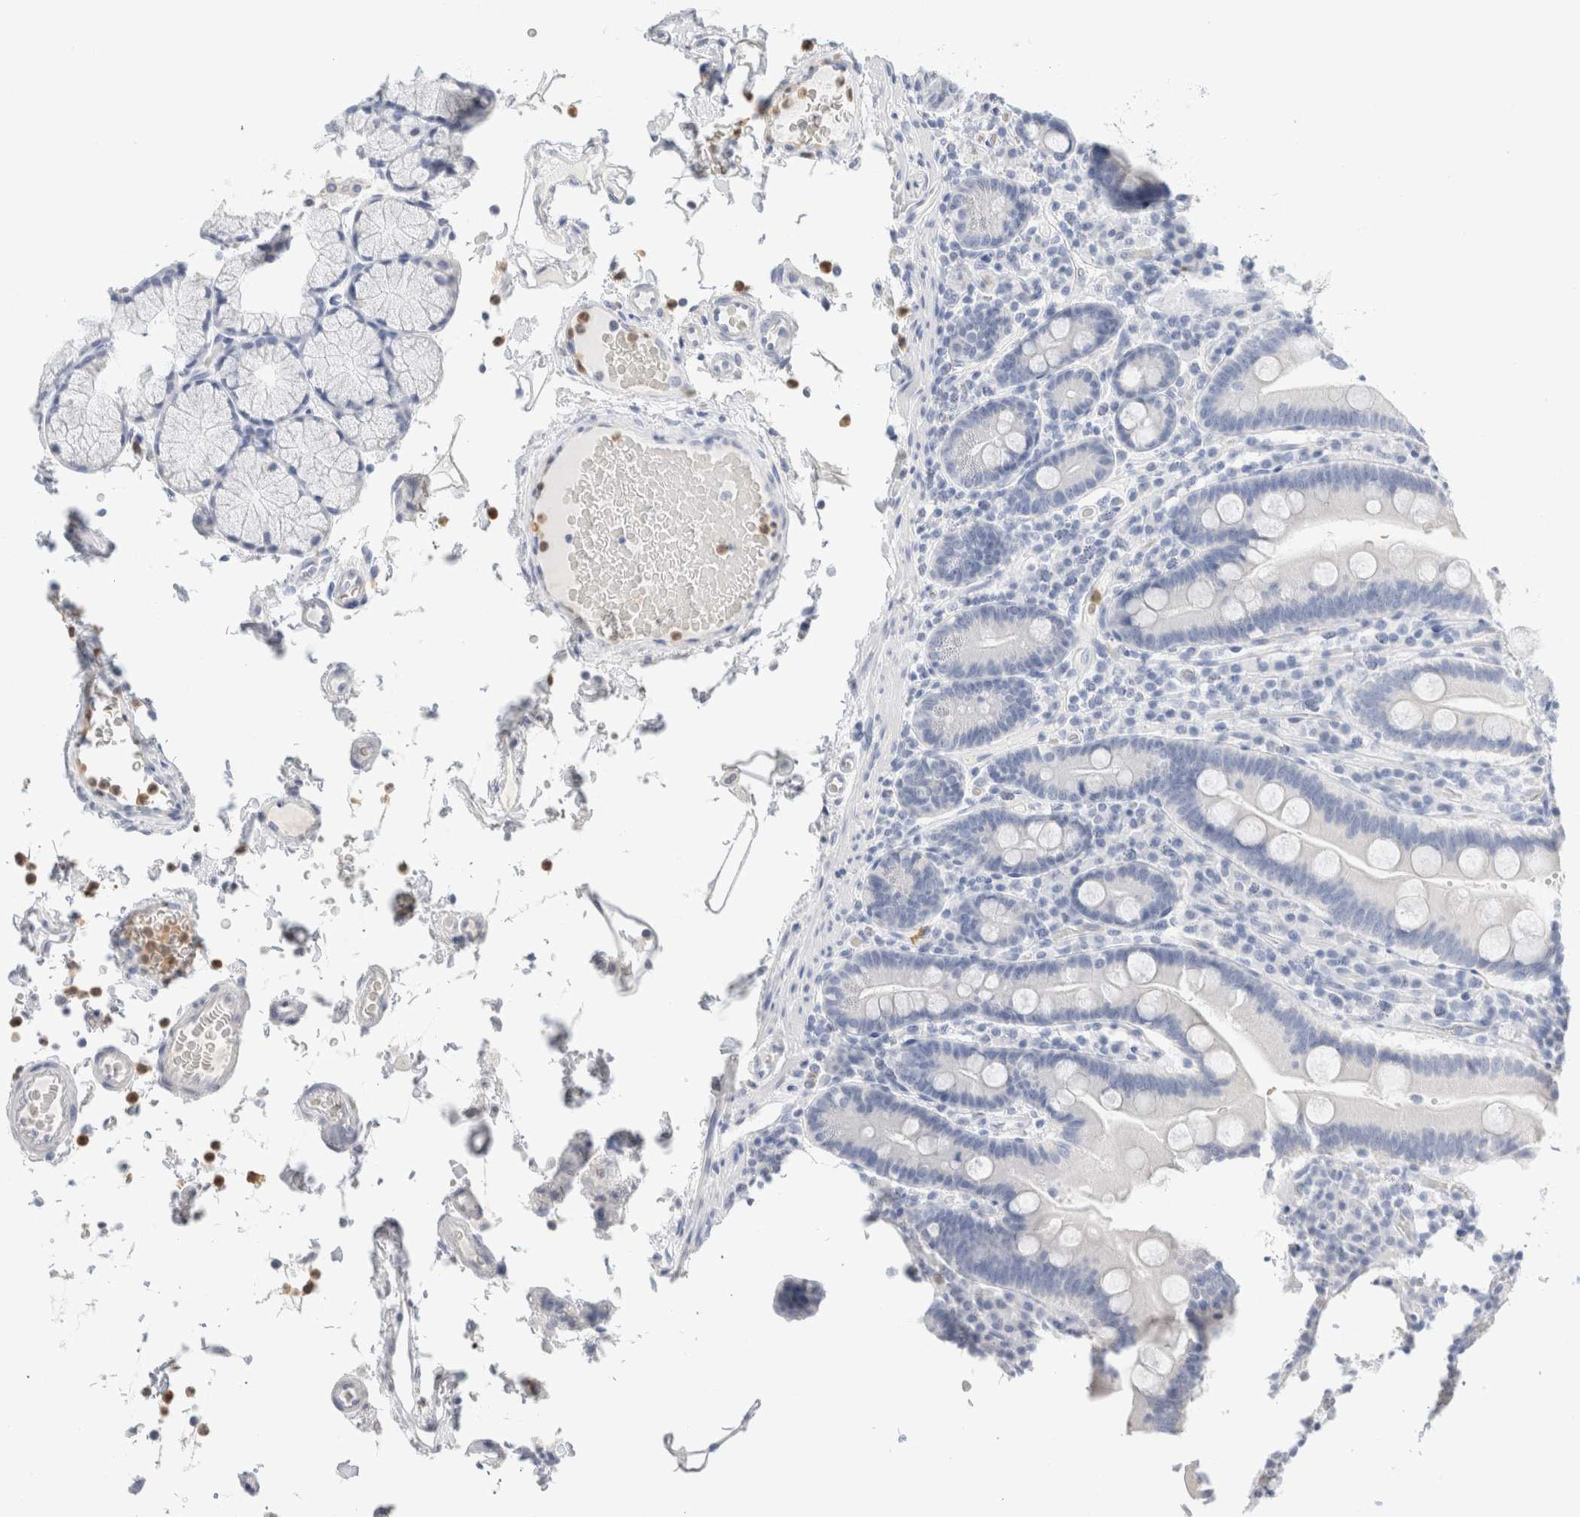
{"staining": {"intensity": "negative", "quantity": "none", "location": "none"}, "tissue": "duodenum", "cell_type": "Glandular cells", "image_type": "normal", "snomed": [{"axis": "morphology", "description": "Normal tissue, NOS"}, {"axis": "topography", "description": "Small intestine, NOS"}], "caption": "This image is of normal duodenum stained with immunohistochemistry (IHC) to label a protein in brown with the nuclei are counter-stained blue. There is no staining in glandular cells.", "gene": "ARG1", "patient": {"sex": "female", "age": 71}}